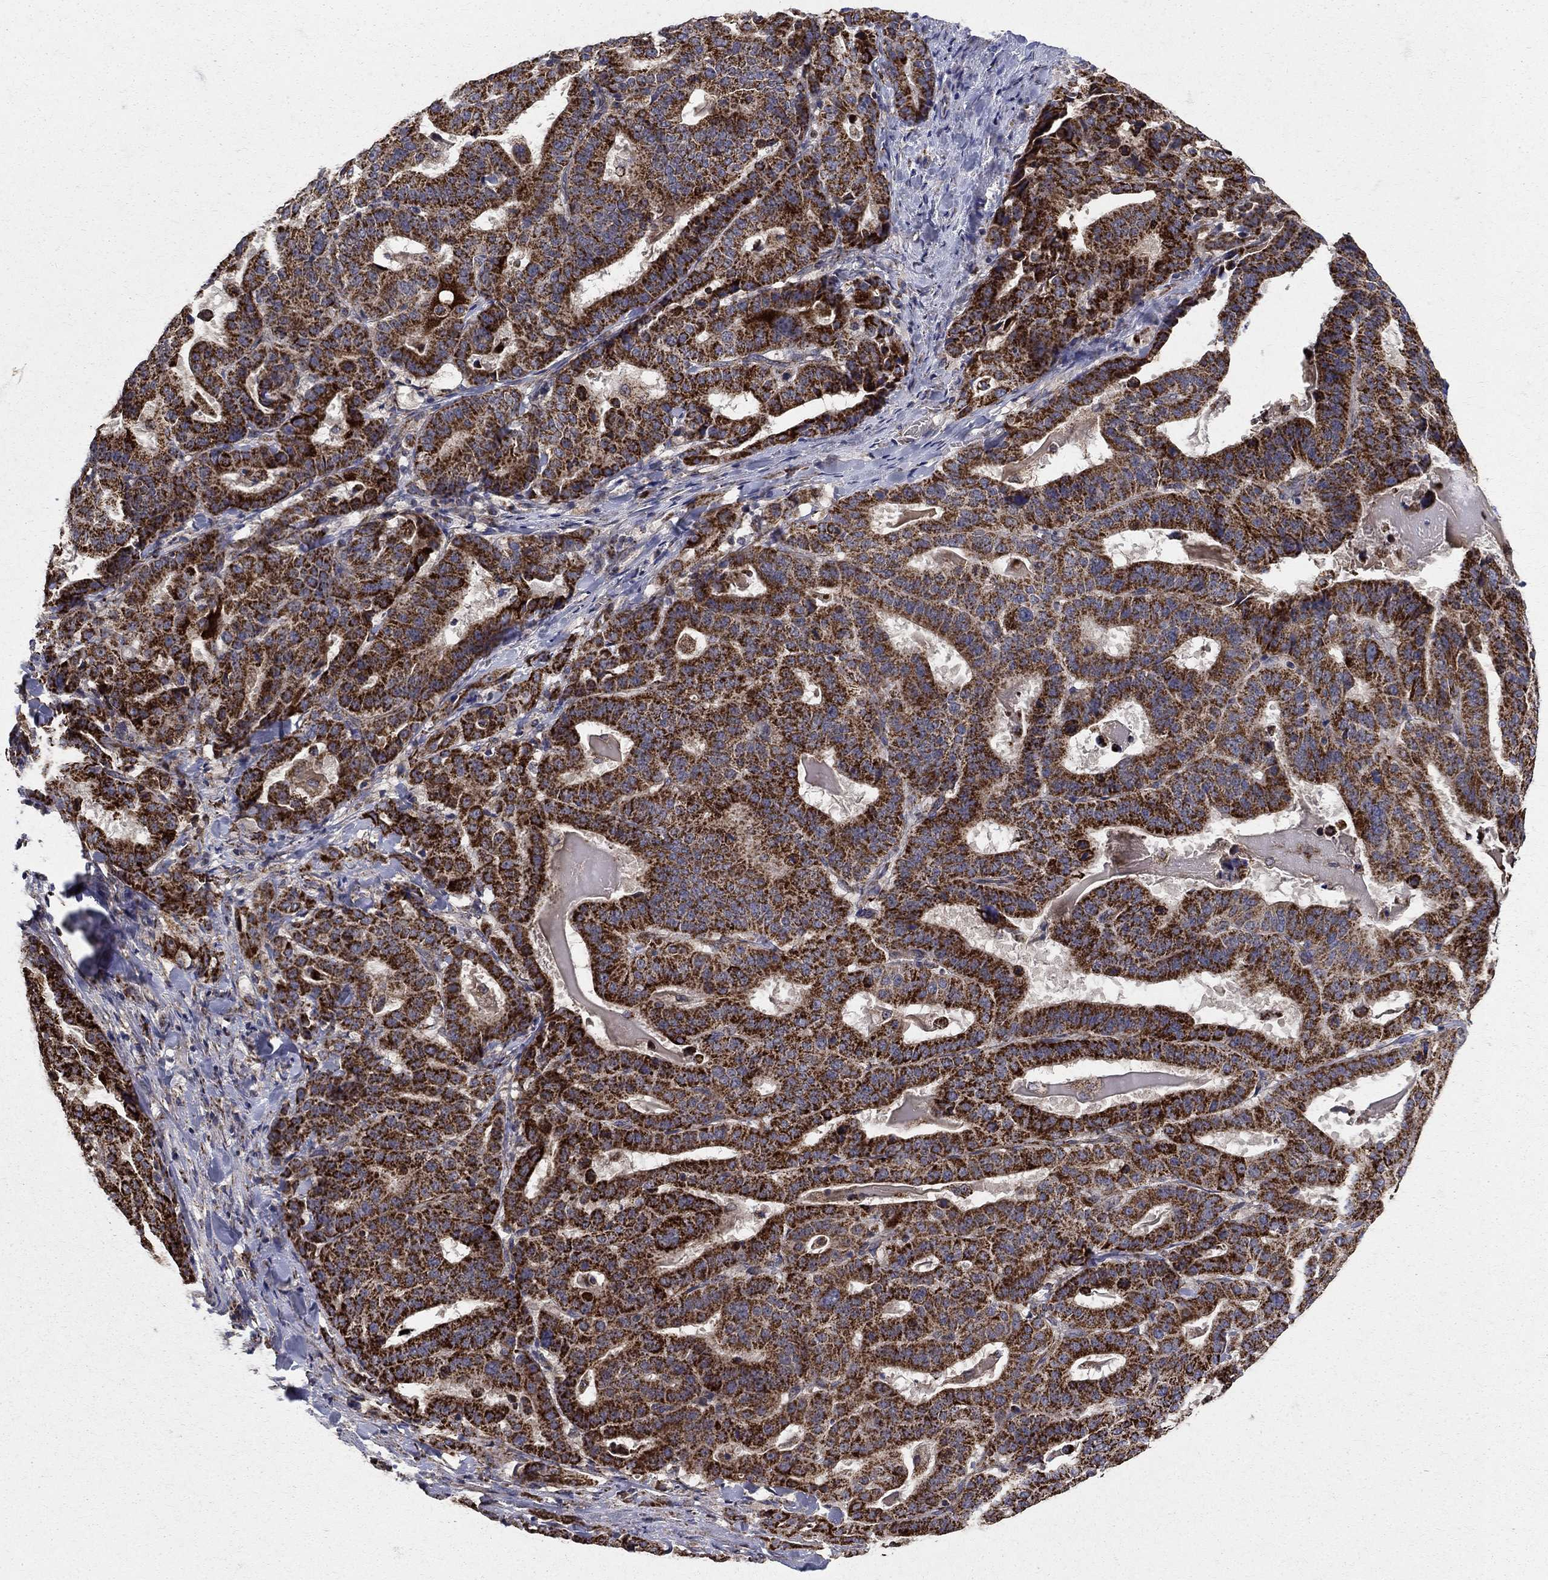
{"staining": {"intensity": "strong", "quantity": ">75%", "location": "cytoplasmic/membranous"}, "tissue": "stomach cancer", "cell_type": "Tumor cells", "image_type": "cancer", "snomed": [{"axis": "morphology", "description": "Adenocarcinoma, NOS"}, {"axis": "topography", "description": "Stomach"}], "caption": "Adenocarcinoma (stomach) stained with a brown dye demonstrates strong cytoplasmic/membranous positive expression in about >75% of tumor cells.", "gene": "GCSH", "patient": {"sex": "male", "age": 48}}